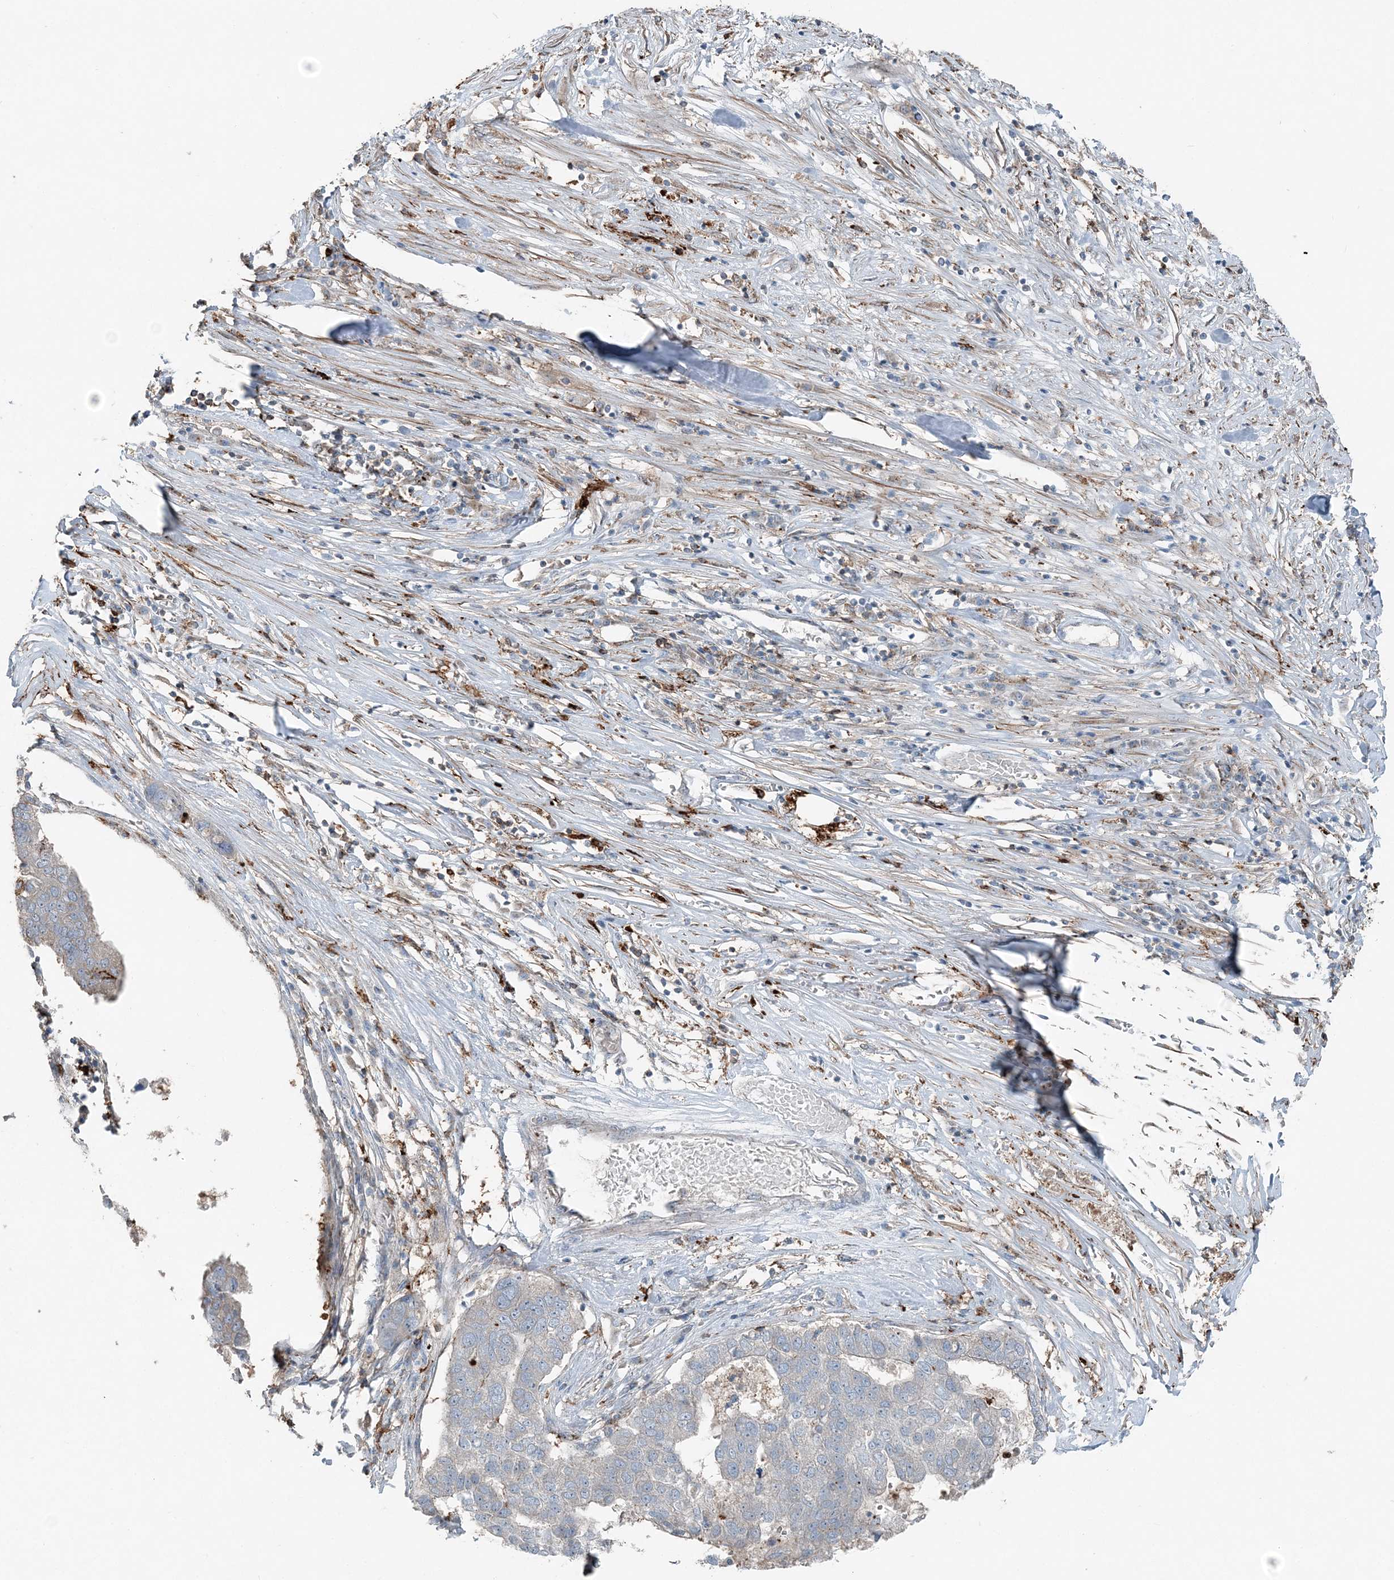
{"staining": {"intensity": "negative", "quantity": "none", "location": "none"}, "tissue": "pancreatic cancer", "cell_type": "Tumor cells", "image_type": "cancer", "snomed": [{"axis": "morphology", "description": "Adenocarcinoma, NOS"}, {"axis": "topography", "description": "Pancreas"}], "caption": "Immunohistochemical staining of human pancreatic cancer displays no significant expression in tumor cells.", "gene": "KY", "patient": {"sex": "female", "age": 61}}